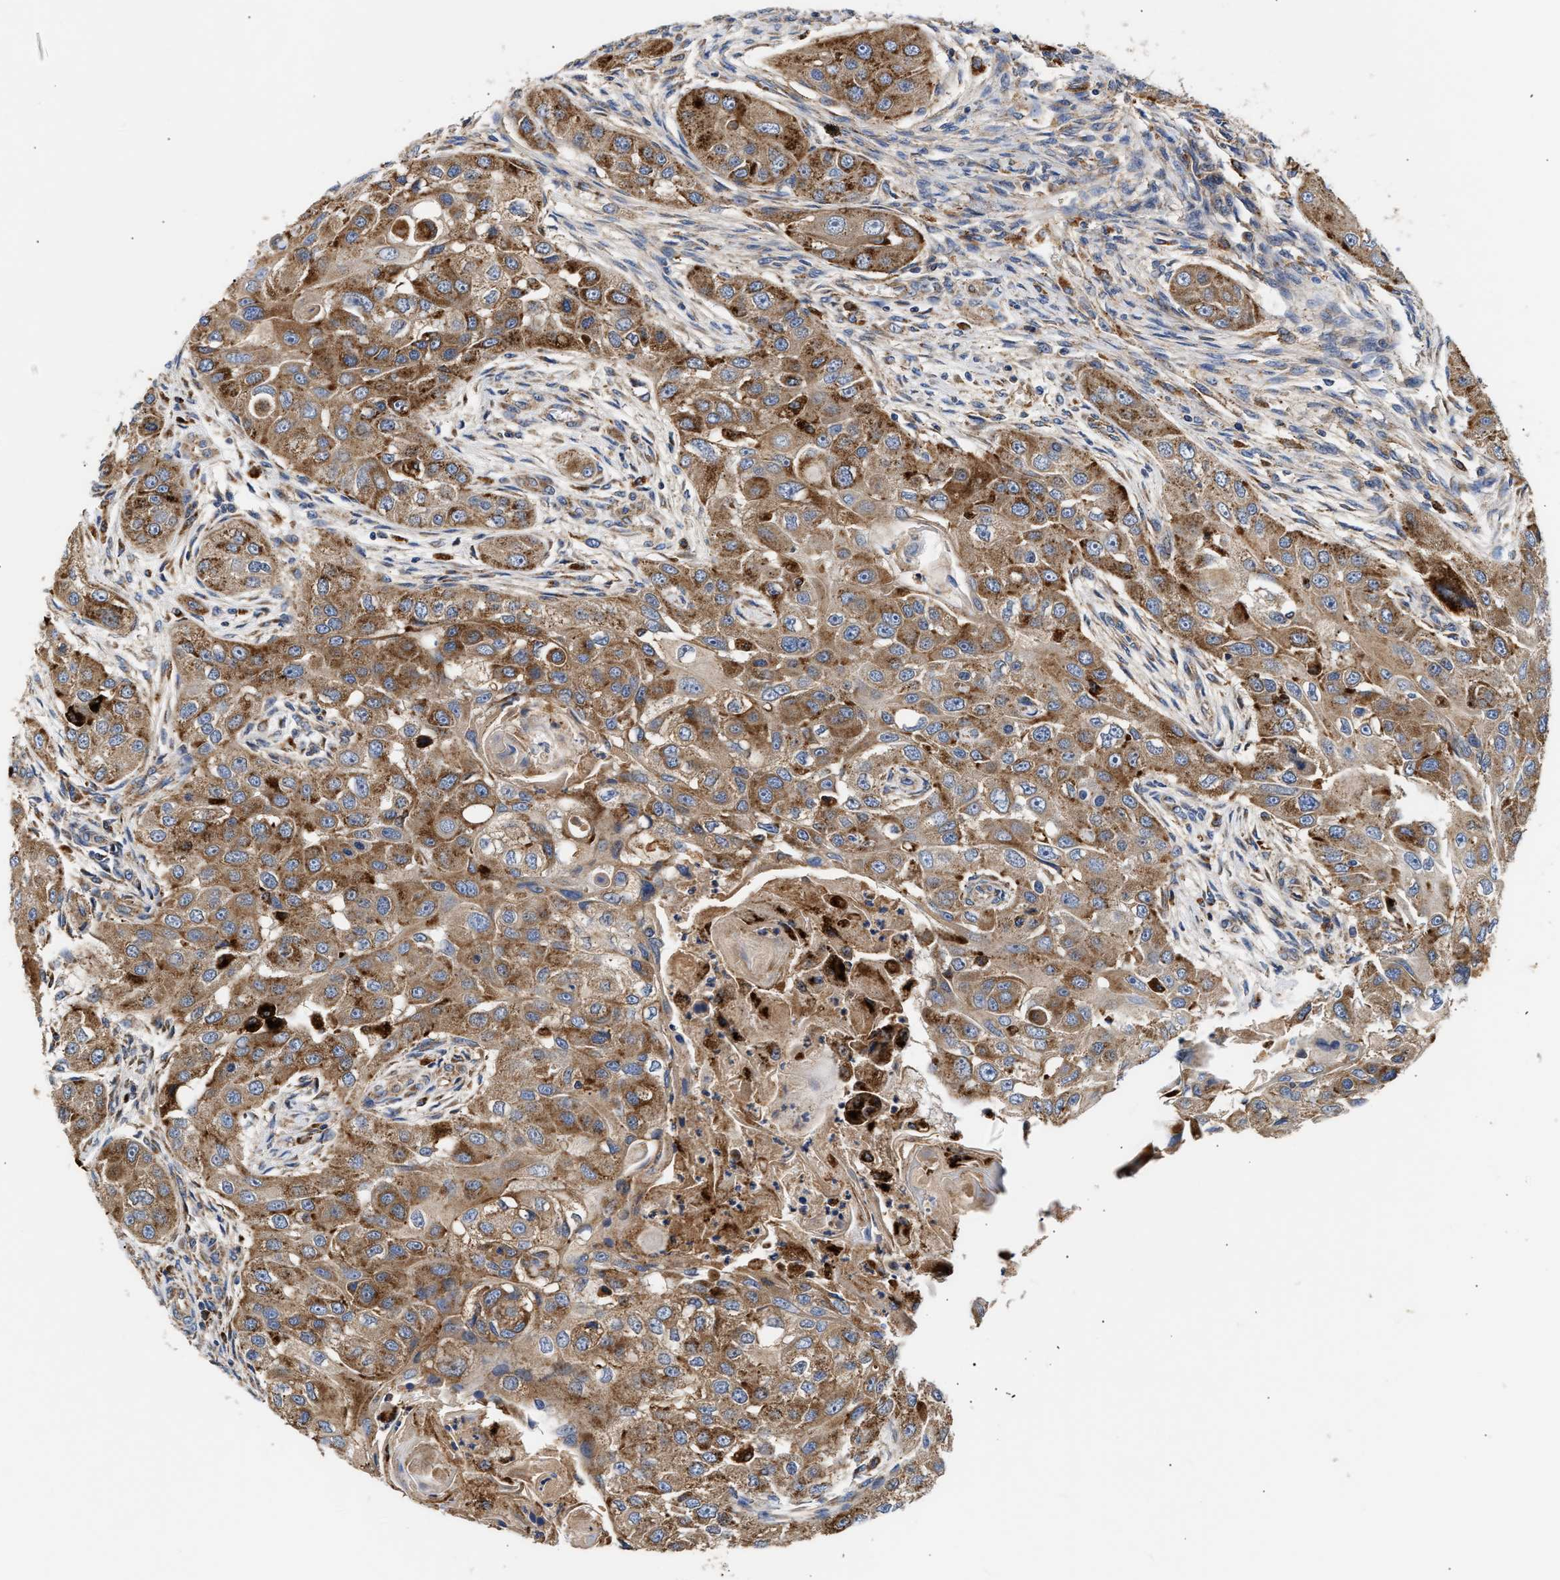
{"staining": {"intensity": "moderate", "quantity": ">75%", "location": "cytoplasmic/membranous"}, "tissue": "head and neck cancer", "cell_type": "Tumor cells", "image_type": "cancer", "snomed": [{"axis": "morphology", "description": "Normal tissue, NOS"}, {"axis": "morphology", "description": "Squamous cell carcinoma, NOS"}, {"axis": "topography", "description": "Skeletal muscle"}, {"axis": "topography", "description": "Head-Neck"}], "caption": "A medium amount of moderate cytoplasmic/membranous positivity is present in approximately >75% of tumor cells in head and neck squamous cell carcinoma tissue.", "gene": "CCDC146", "patient": {"sex": "male", "age": 51}}